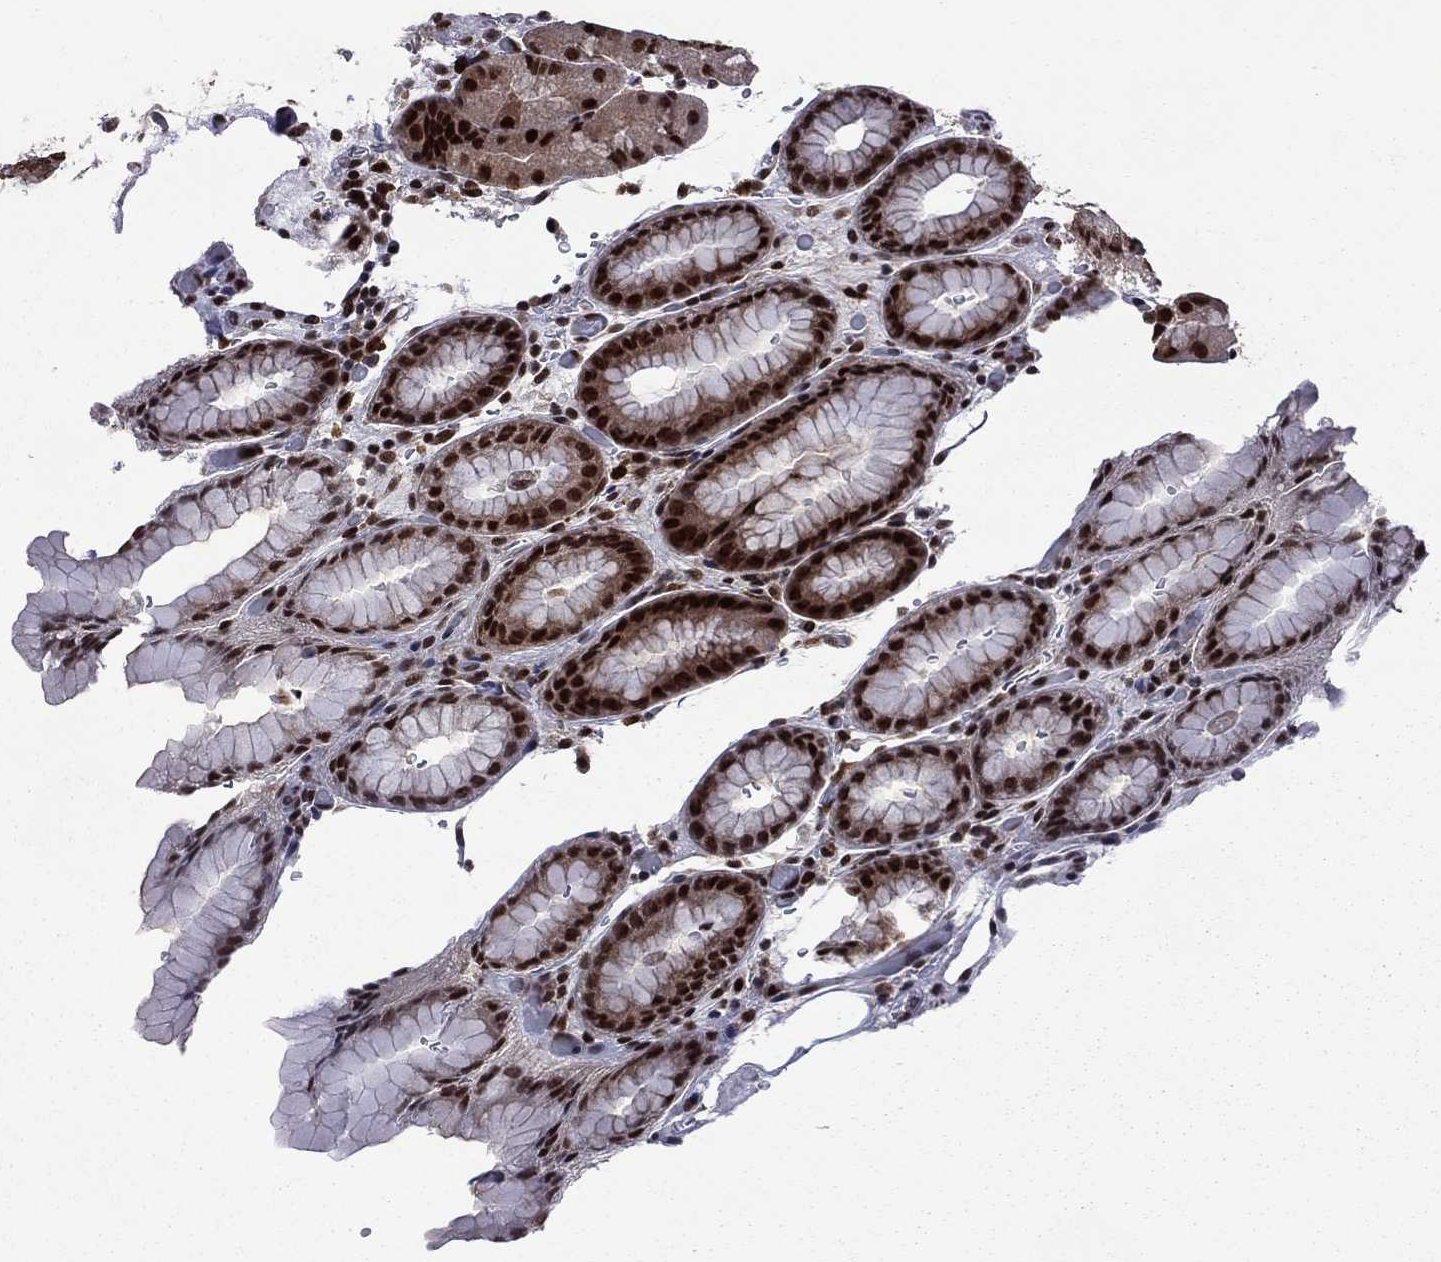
{"staining": {"intensity": "strong", "quantity": "25%-75%", "location": "nuclear"}, "tissue": "stomach", "cell_type": "Glandular cells", "image_type": "normal", "snomed": [{"axis": "morphology", "description": "Normal tissue, NOS"}, {"axis": "topography", "description": "Stomach, upper"}, {"axis": "topography", "description": "Stomach"}, {"axis": "topography", "description": "Stomach, lower"}], "caption": "Stomach was stained to show a protein in brown. There is high levels of strong nuclear positivity in approximately 25%-75% of glandular cells. (Stains: DAB in brown, nuclei in blue, Microscopy: brightfield microscopy at high magnification).", "gene": "MED25", "patient": {"sex": "male", "age": 62}}